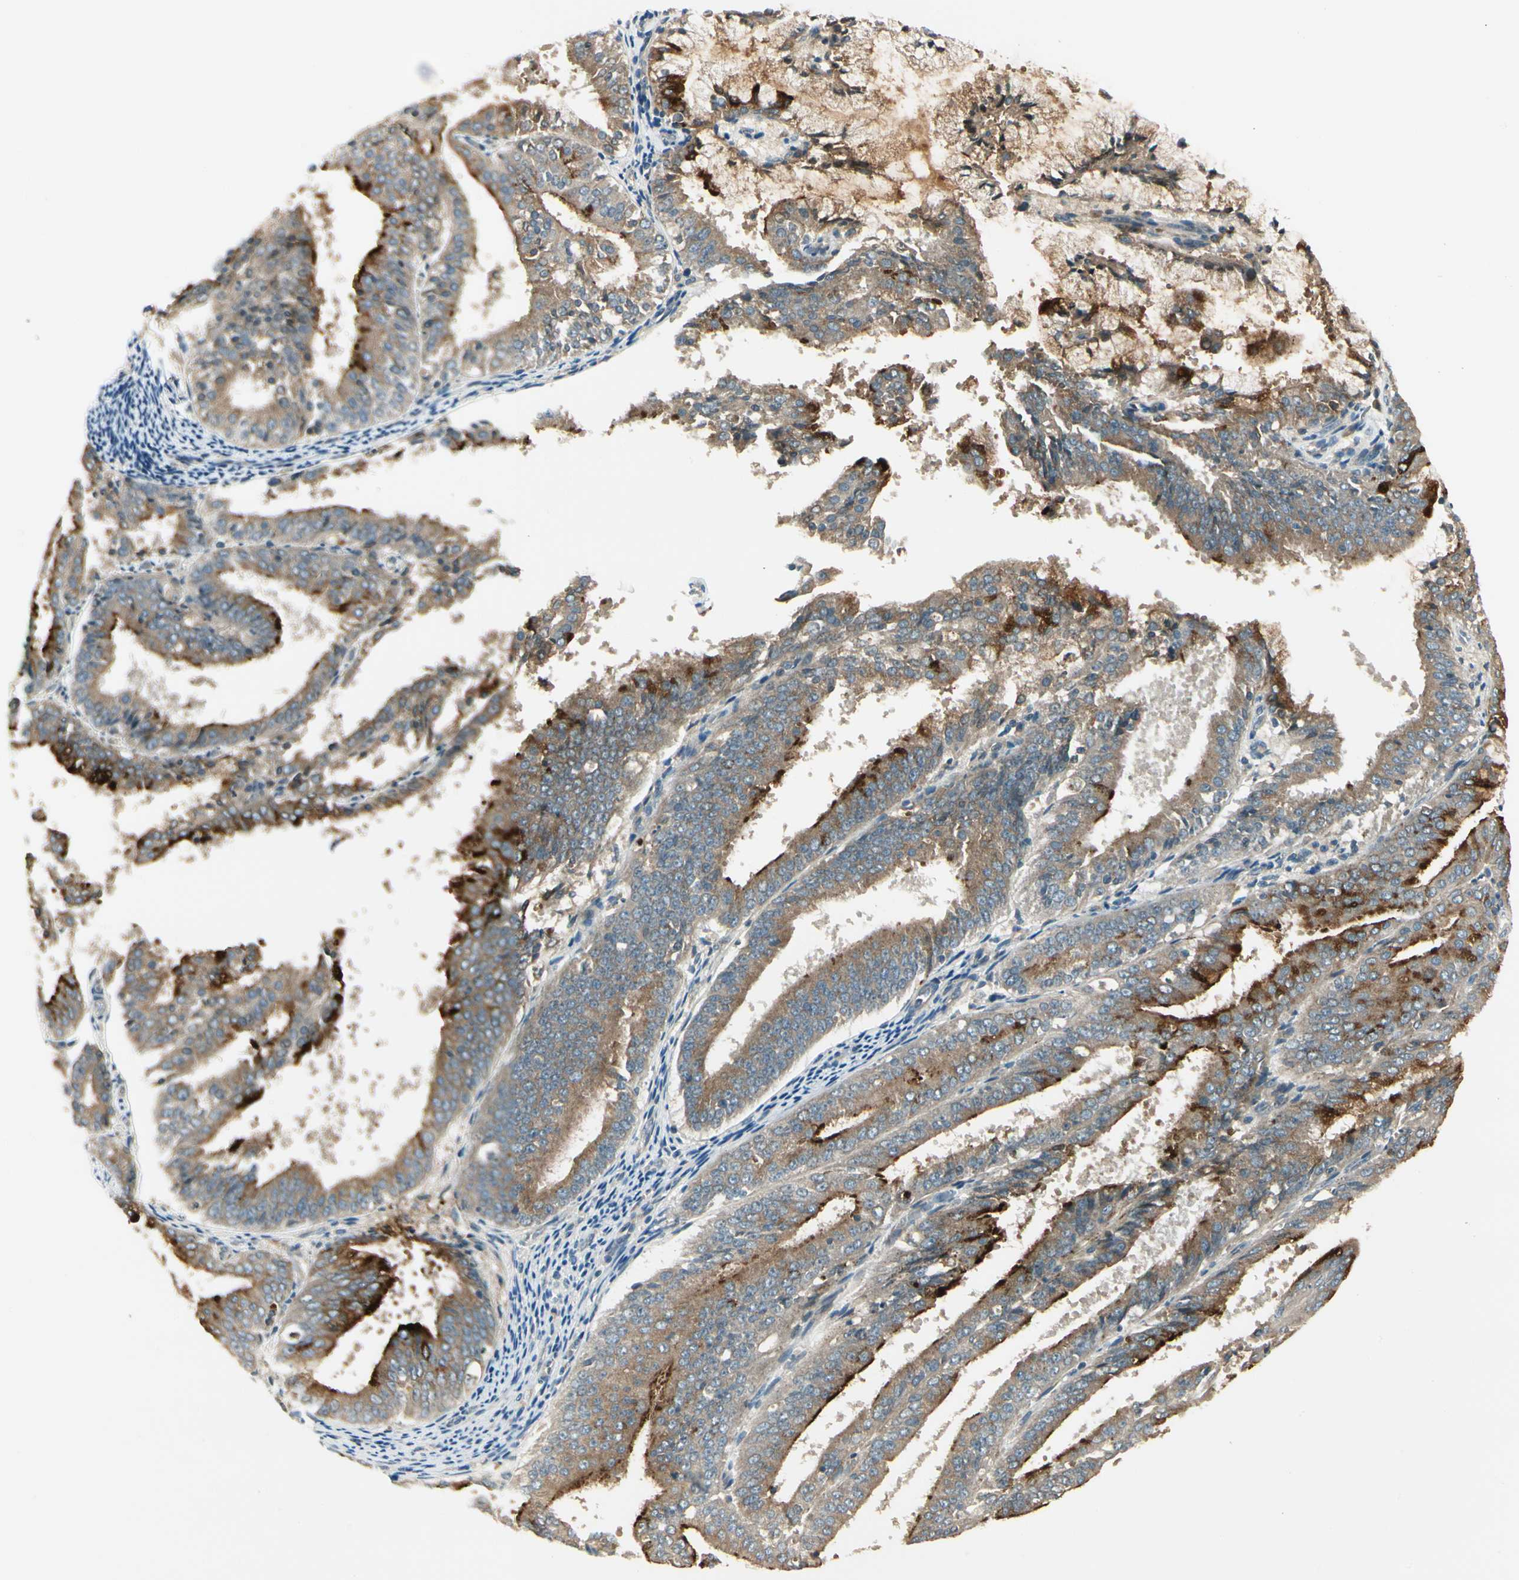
{"staining": {"intensity": "strong", "quantity": ">75%", "location": "cytoplasmic/membranous"}, "tissue": "endometrial cancer", "cell_type": "Tumor cells", "image_type": "cancer", "snomed": [{"axis": "morphology", "description": "Adenocarcinoma, NOS"}, {"axis": "topography", "description": "Endometrium"}], "caption": "Immunohistochemistry (IHC) image of neoplastic tissue: human endometrial cancer stained using immunohistochemistry demonstrates high levels of strong protein expression localized specifically in the cytoplasmic/membranous of tumor cells, appearing as a cytoplasmic/membranous brown color.", "gene": "BNIP1", "patient": {"sex": "female", "age": 63}}